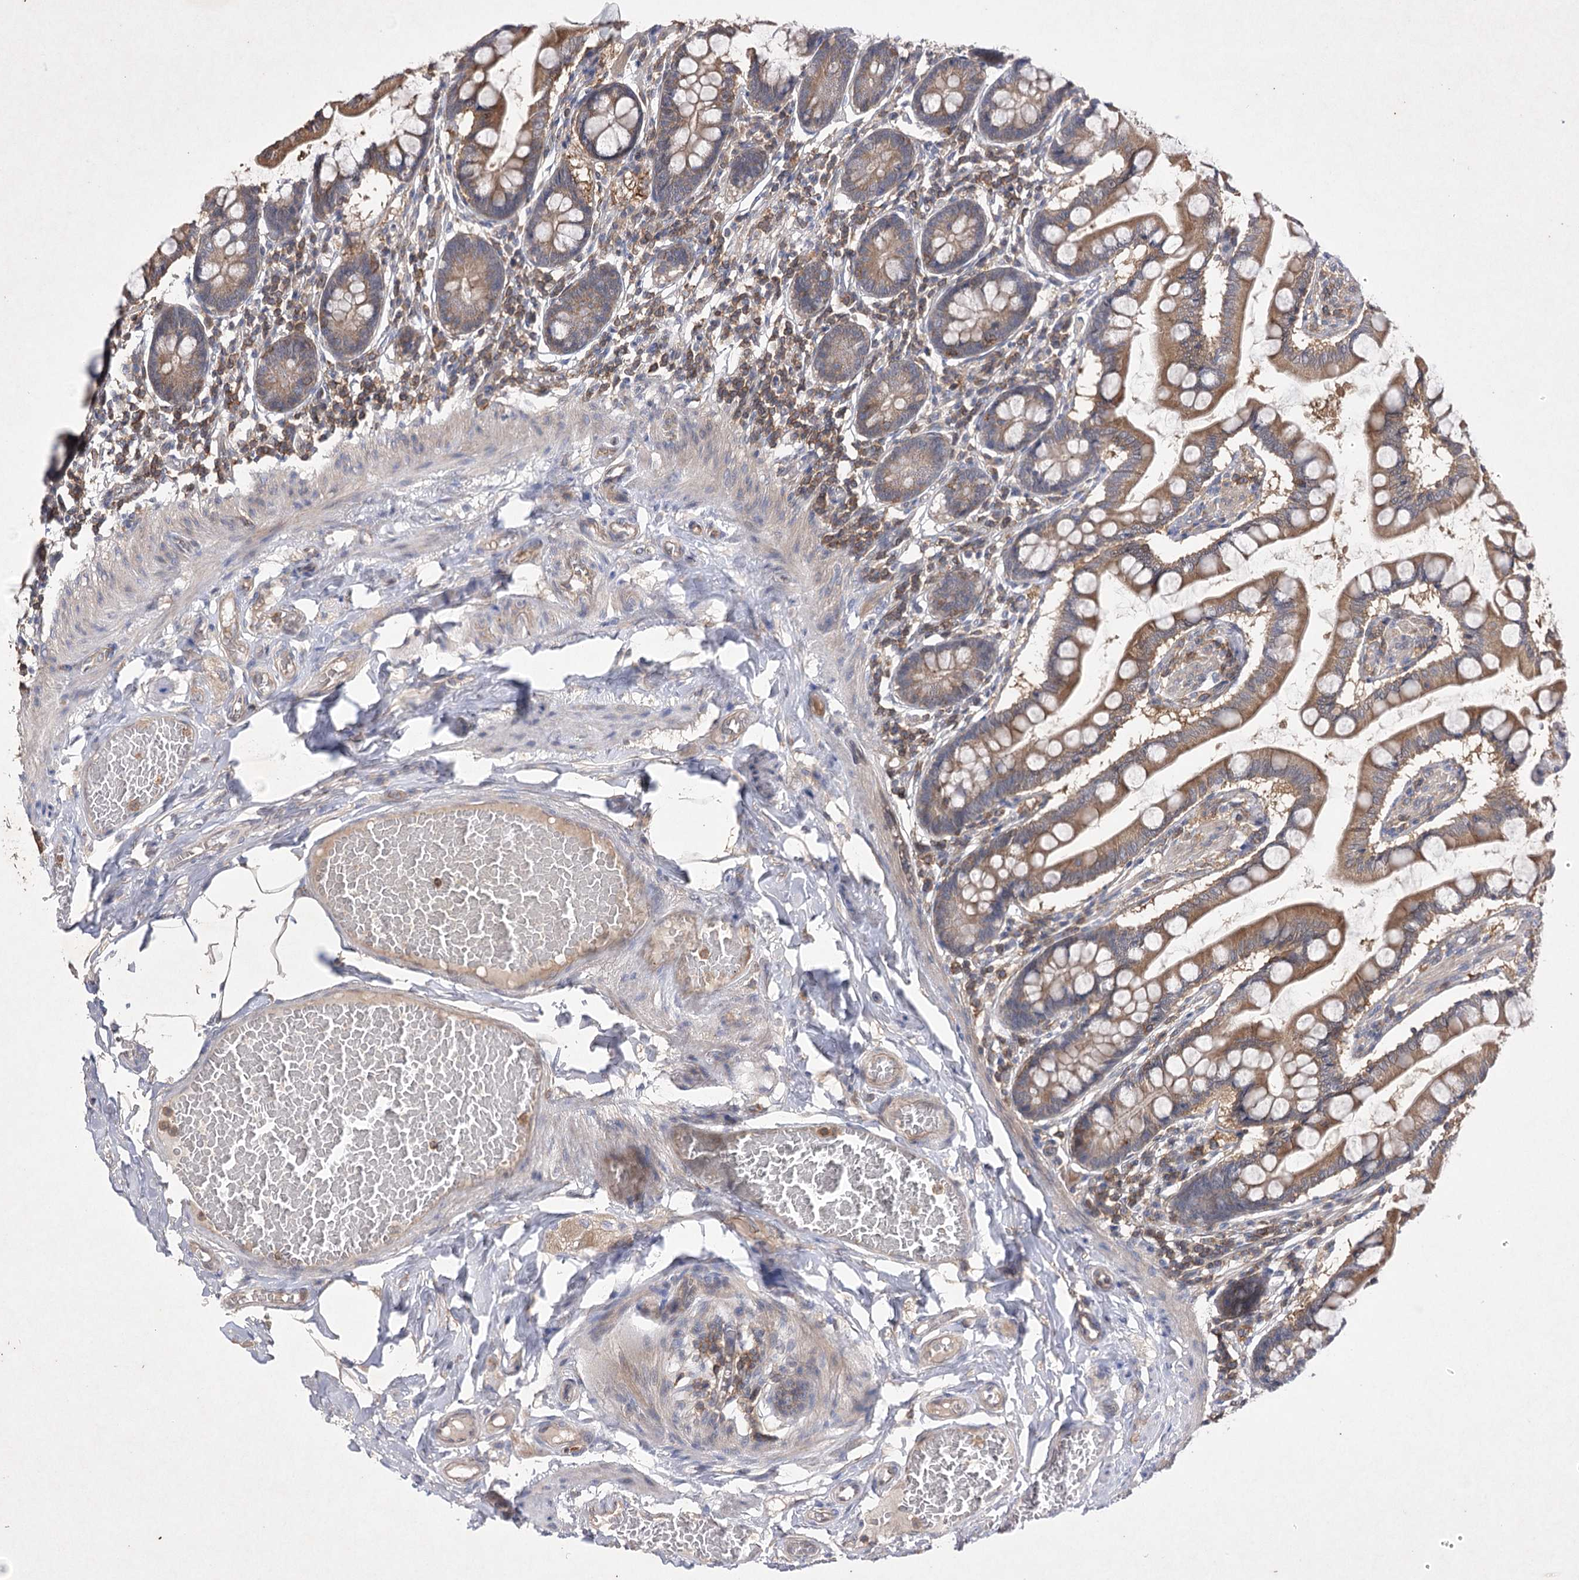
{"staining": {"intensity": "moderate", "quantity": ">75%", "location": "cytoplasmic/membranous"}, "tissue": "small intestine", "cell_type": "Glandular cells", "image_type": "normal", "snomed": [{"axis": "morphology", "description": "Normal tissue, NOS"}, {"axis": "topography", "description": "Small intestine"}], "caption": "DAB immunohistochemical staining of unremarkable human small intestine displays moderate cytoplasmic/membranous protein staining in about >75% of glandular cells.", "gene": "BCR", "patient": {"sex": "male", "age": 41}}